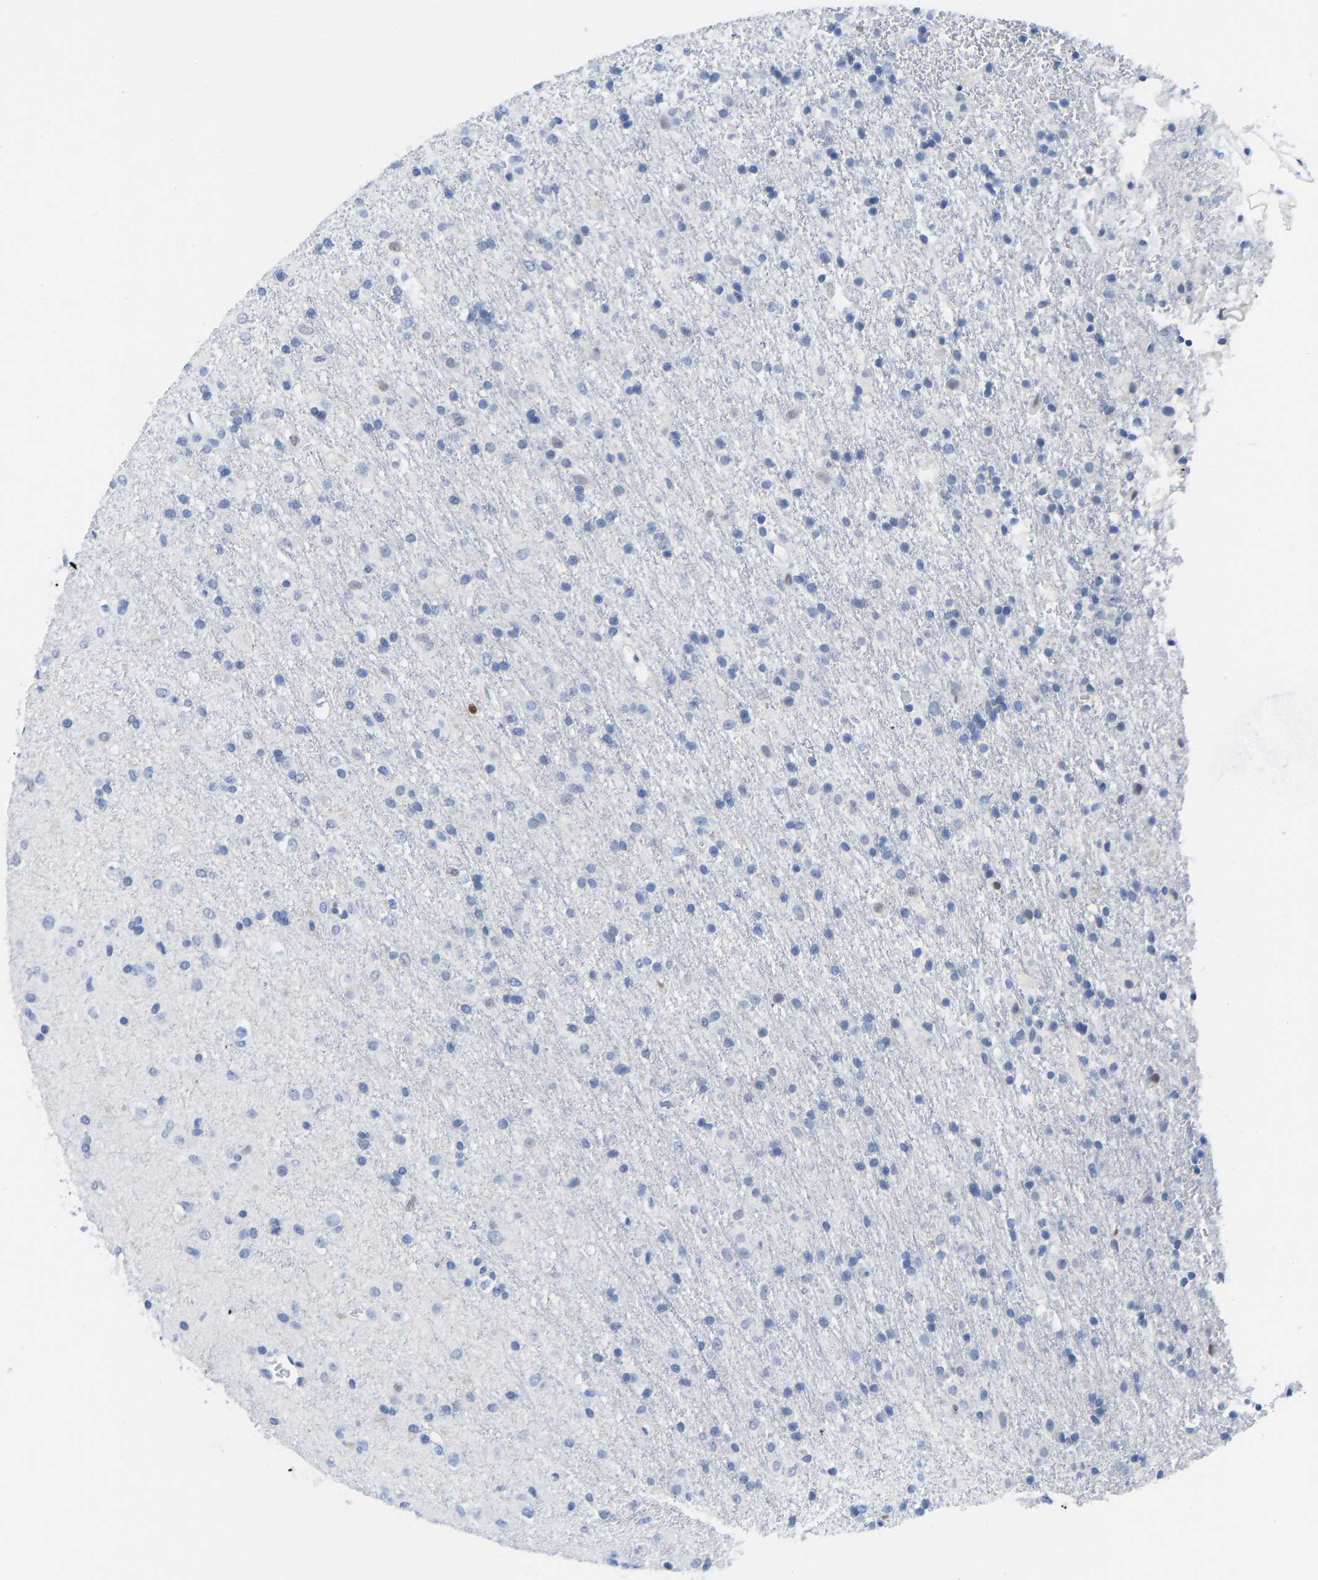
{"staining": {"intensity": "negative", "quantity": "none", "location": "none"}, "tissue": "glioma", "cell_type": "Tumor cells", "image_type": "cancer", "snomed": [{"axis": "morphology", "description": "Glioma, malignant, Low grade"}, {"axis": "topography", "description": "Brain"}], "caption": "Immunohistochemistry (IHC) image of neoplastic tissue: low-grade glioma (malignant) stained with DAB (3,3'-diaminobenzidine) reveals no significant protein staining in tumor cells. (Brightfield microscopy of DAB immunohistochemistry (IHC) at high magnification).", "gene": "TCF7", "patient": {"sex": "male", "age": 65}}